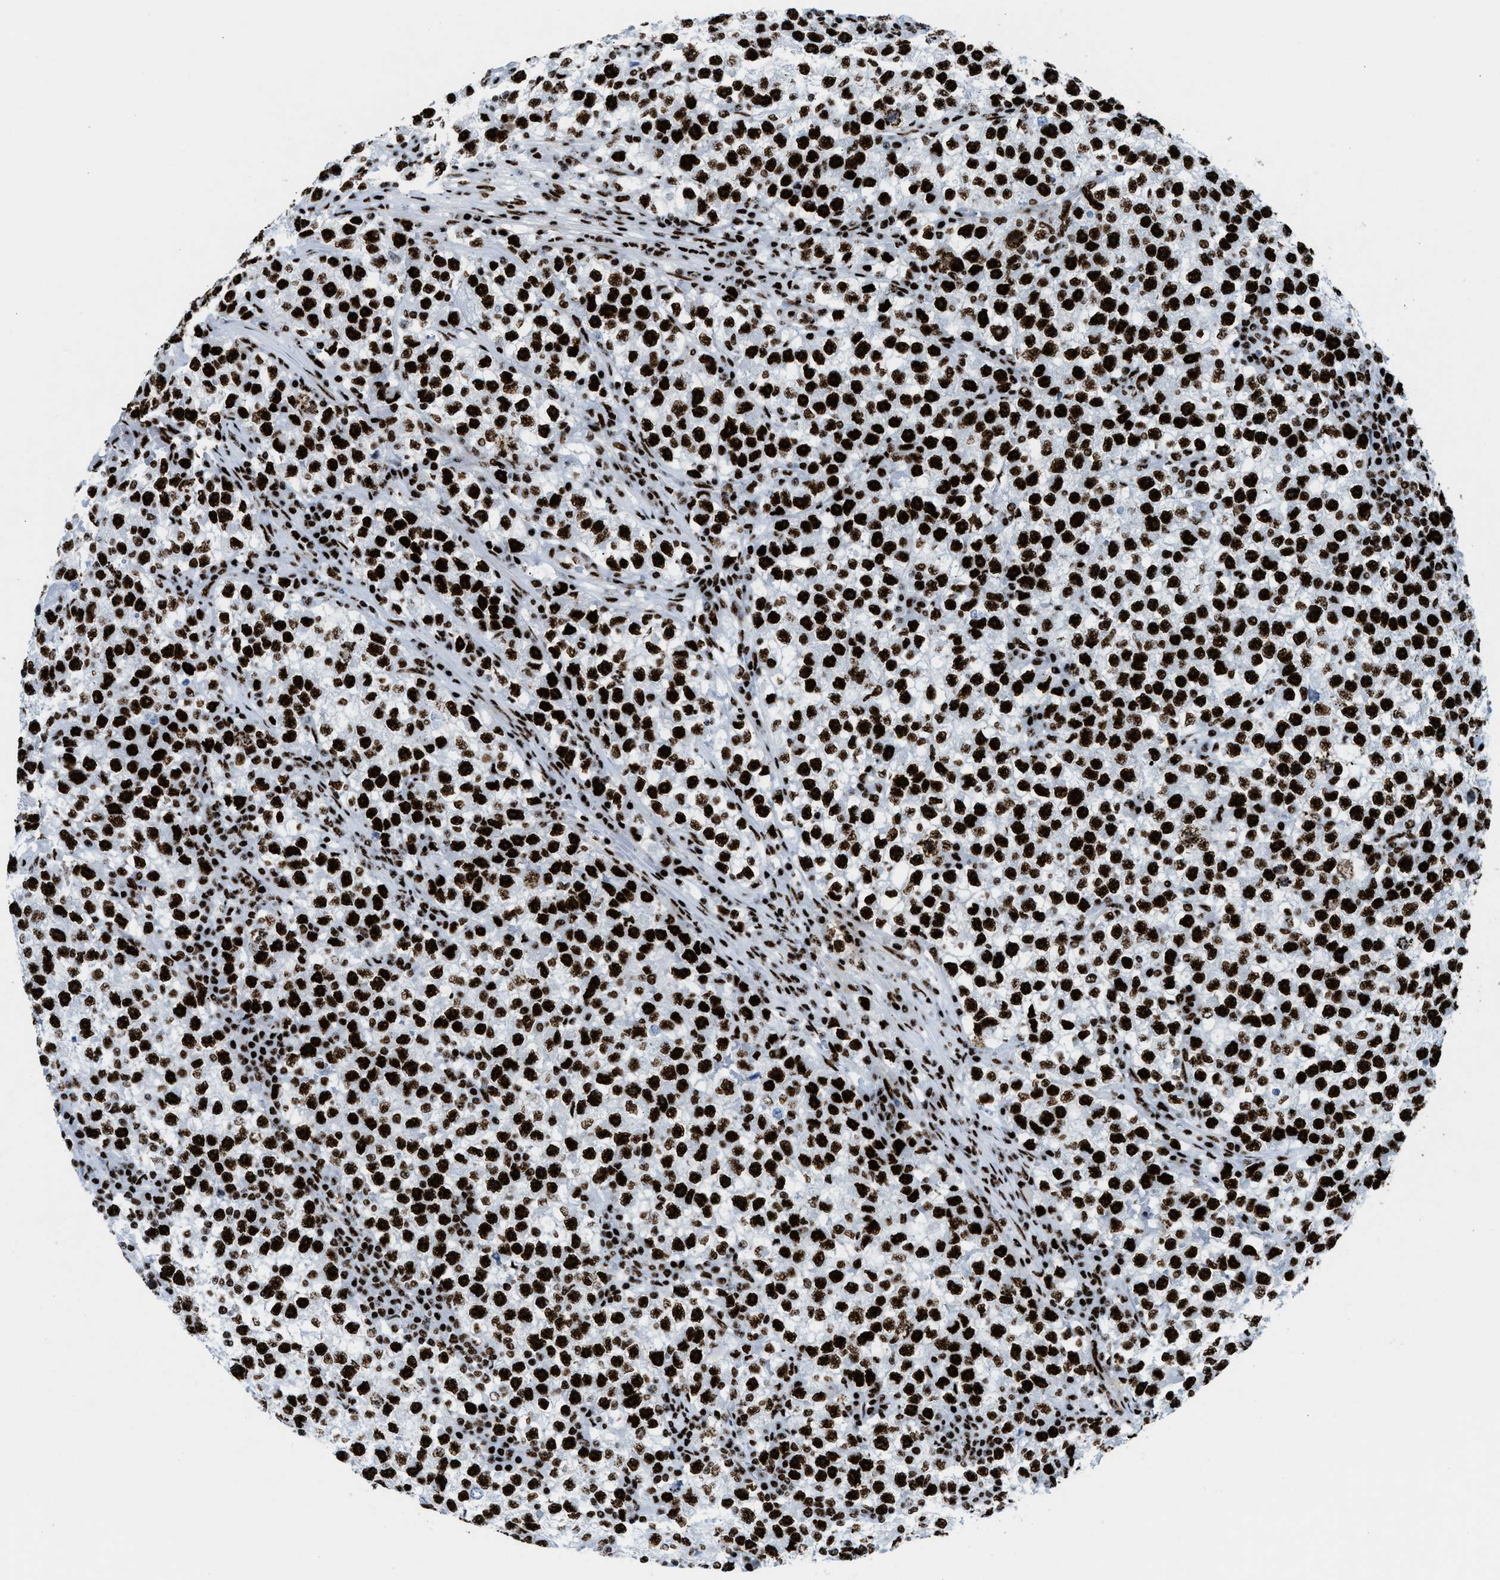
{"staining": {"intensity": "strong", "quantity": ">75%", "location": "nuclear"}, "tissue": "testis cancer", "cell_type": "Tumor cells", "image_type": "cancer", "snomed": [{"axis": "morphology", "description": "Seminoma, NOS"}, {"axis": "topography", "description": "Testis"}], "caption": "Tumor cells exhibit strong nuclear expression in about >75% of cells in testis cancer.", "gene": "NONO", "patient": {"sex": "male", "age": 22}}